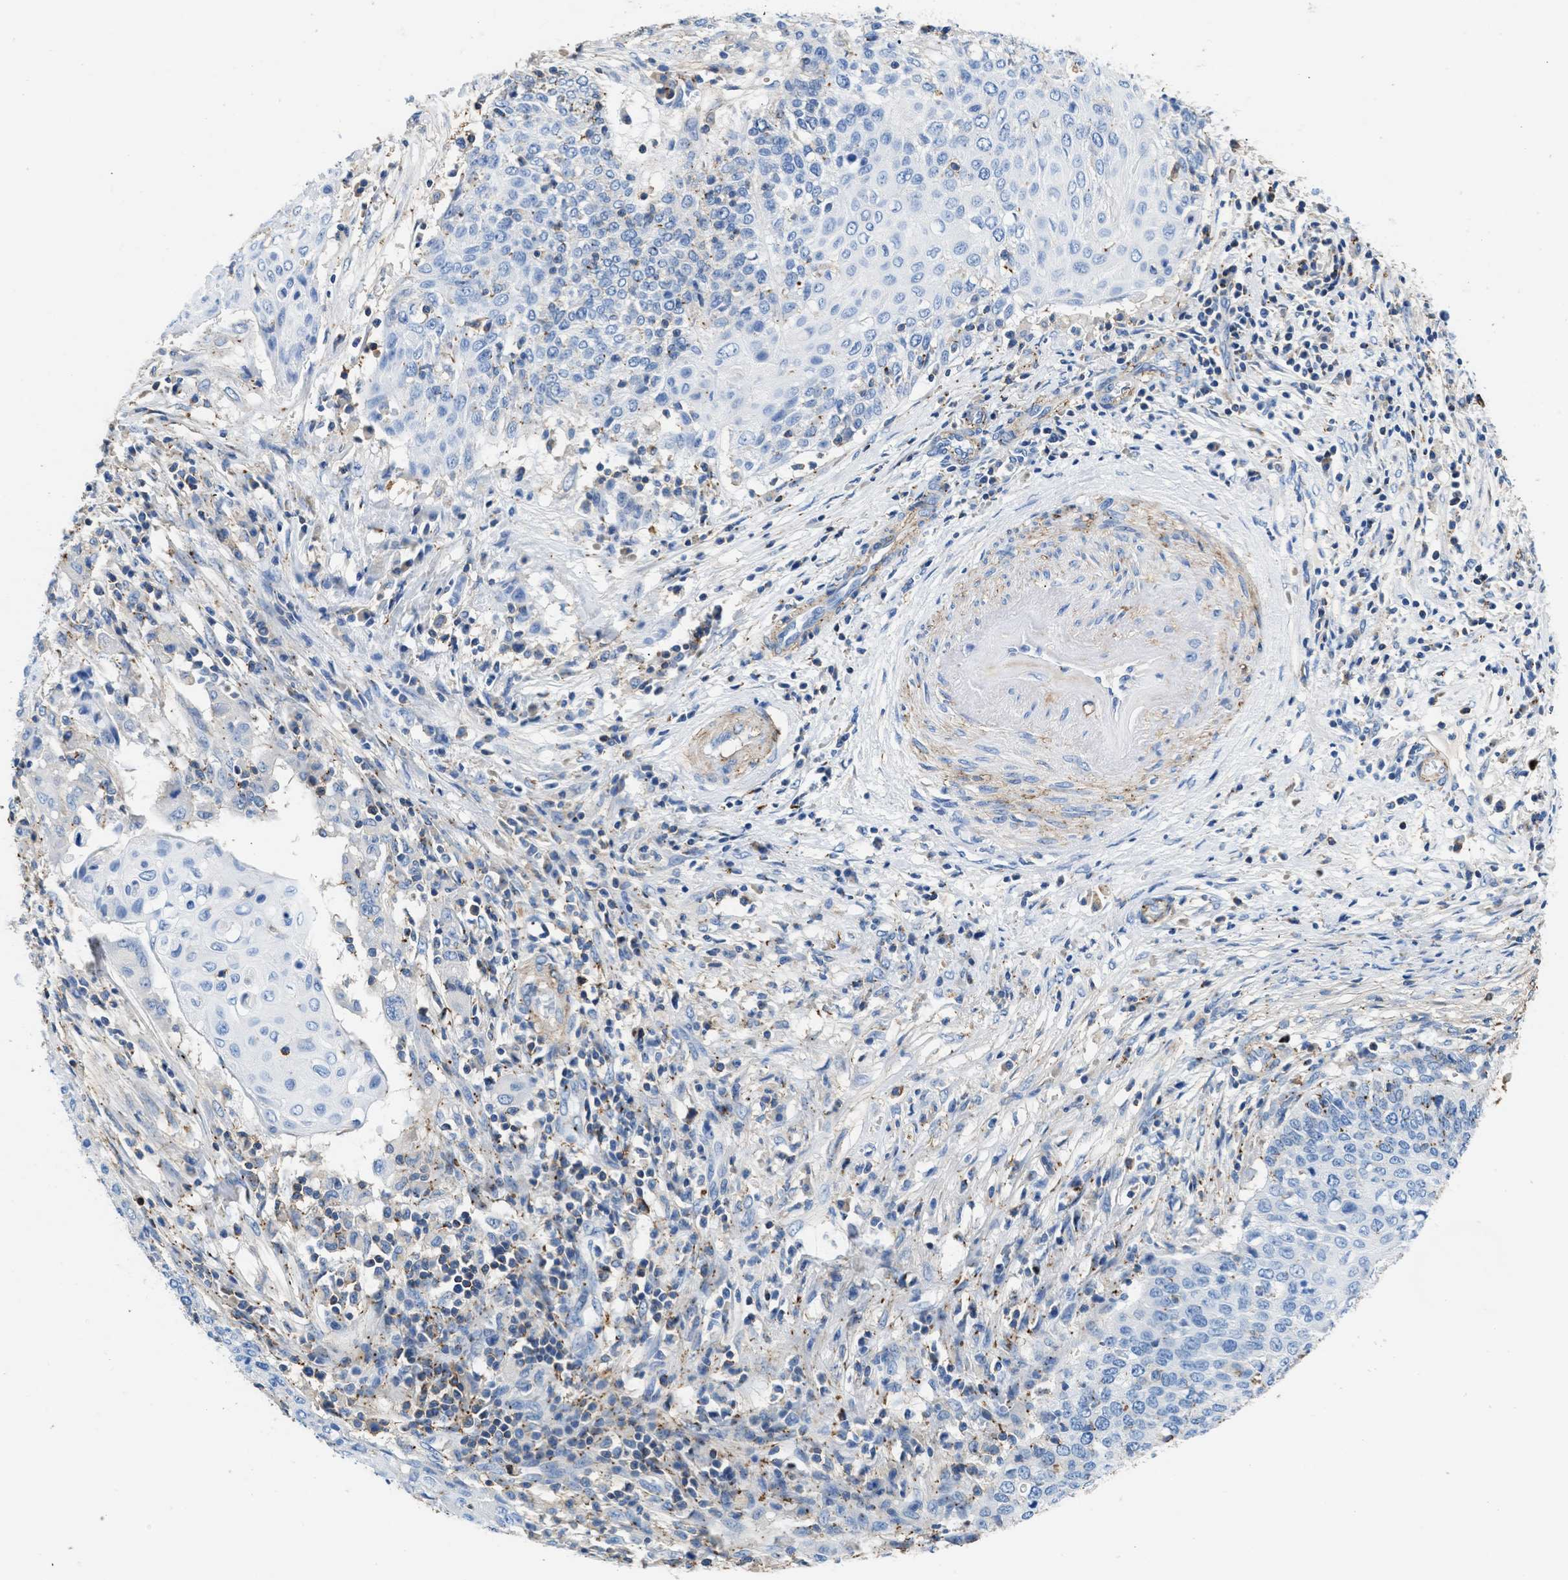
{"staining": {"intensity": "negative", "quantity": "none", "location": "none"}, "tissue": "cervical cancer", "cell_type": "Tumor cells", "image_type": "cancer", "snomed": [{"axis": "morphology", "description": "Squamous cell carcinoma, NOS"}, {"axis": "topography", "description": "Cervix"}], "caption": "This is a histopathology image of immunohistochemistry staining of cervical cancer (squamous cell carcinoma), which shows no expression in tumor cells.", "gene": "KCNQ4", "patient": {"sex": "female", "age": 39}}